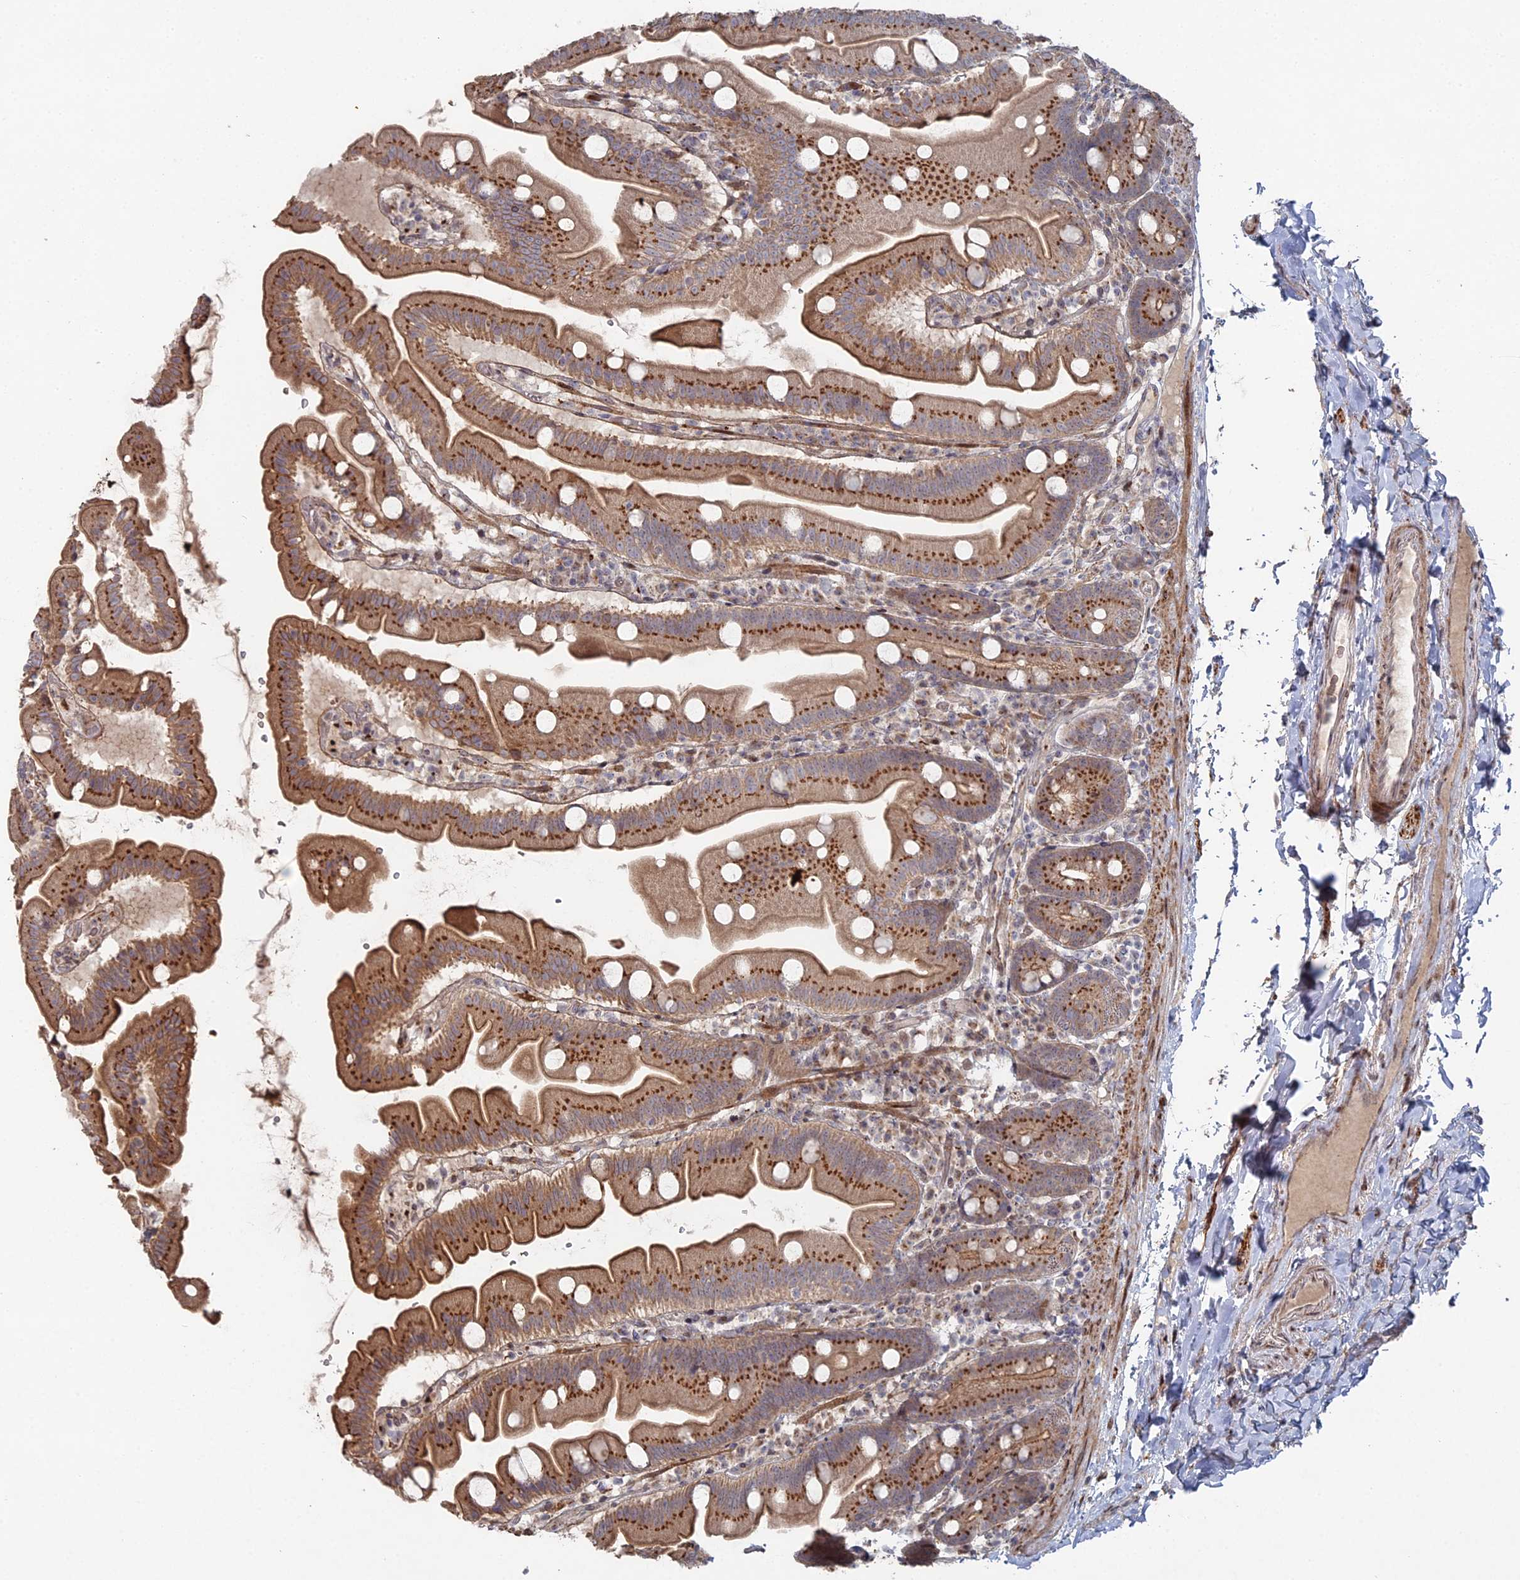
{"staining": {"intensity": "moderate", "quantity": ">75%", "location": "cytoplasmic/membranous"}, "tissue": "small intestine", "cell_type": "Glandular cells", "image_type": "normal", "snomed": [{"axis": "morphology", "description": "Normal tissue, NOS"}, {"axis": "topography", "description": "Small intestine"}], "caption": "Brown immunohistochemical staining in benign human small intestine shows moderate cytoplasmic/membranous staining in about >75% of glandular cells.", "gene": "SGMS1", "patient": {"sex": "female", "age": 68}}